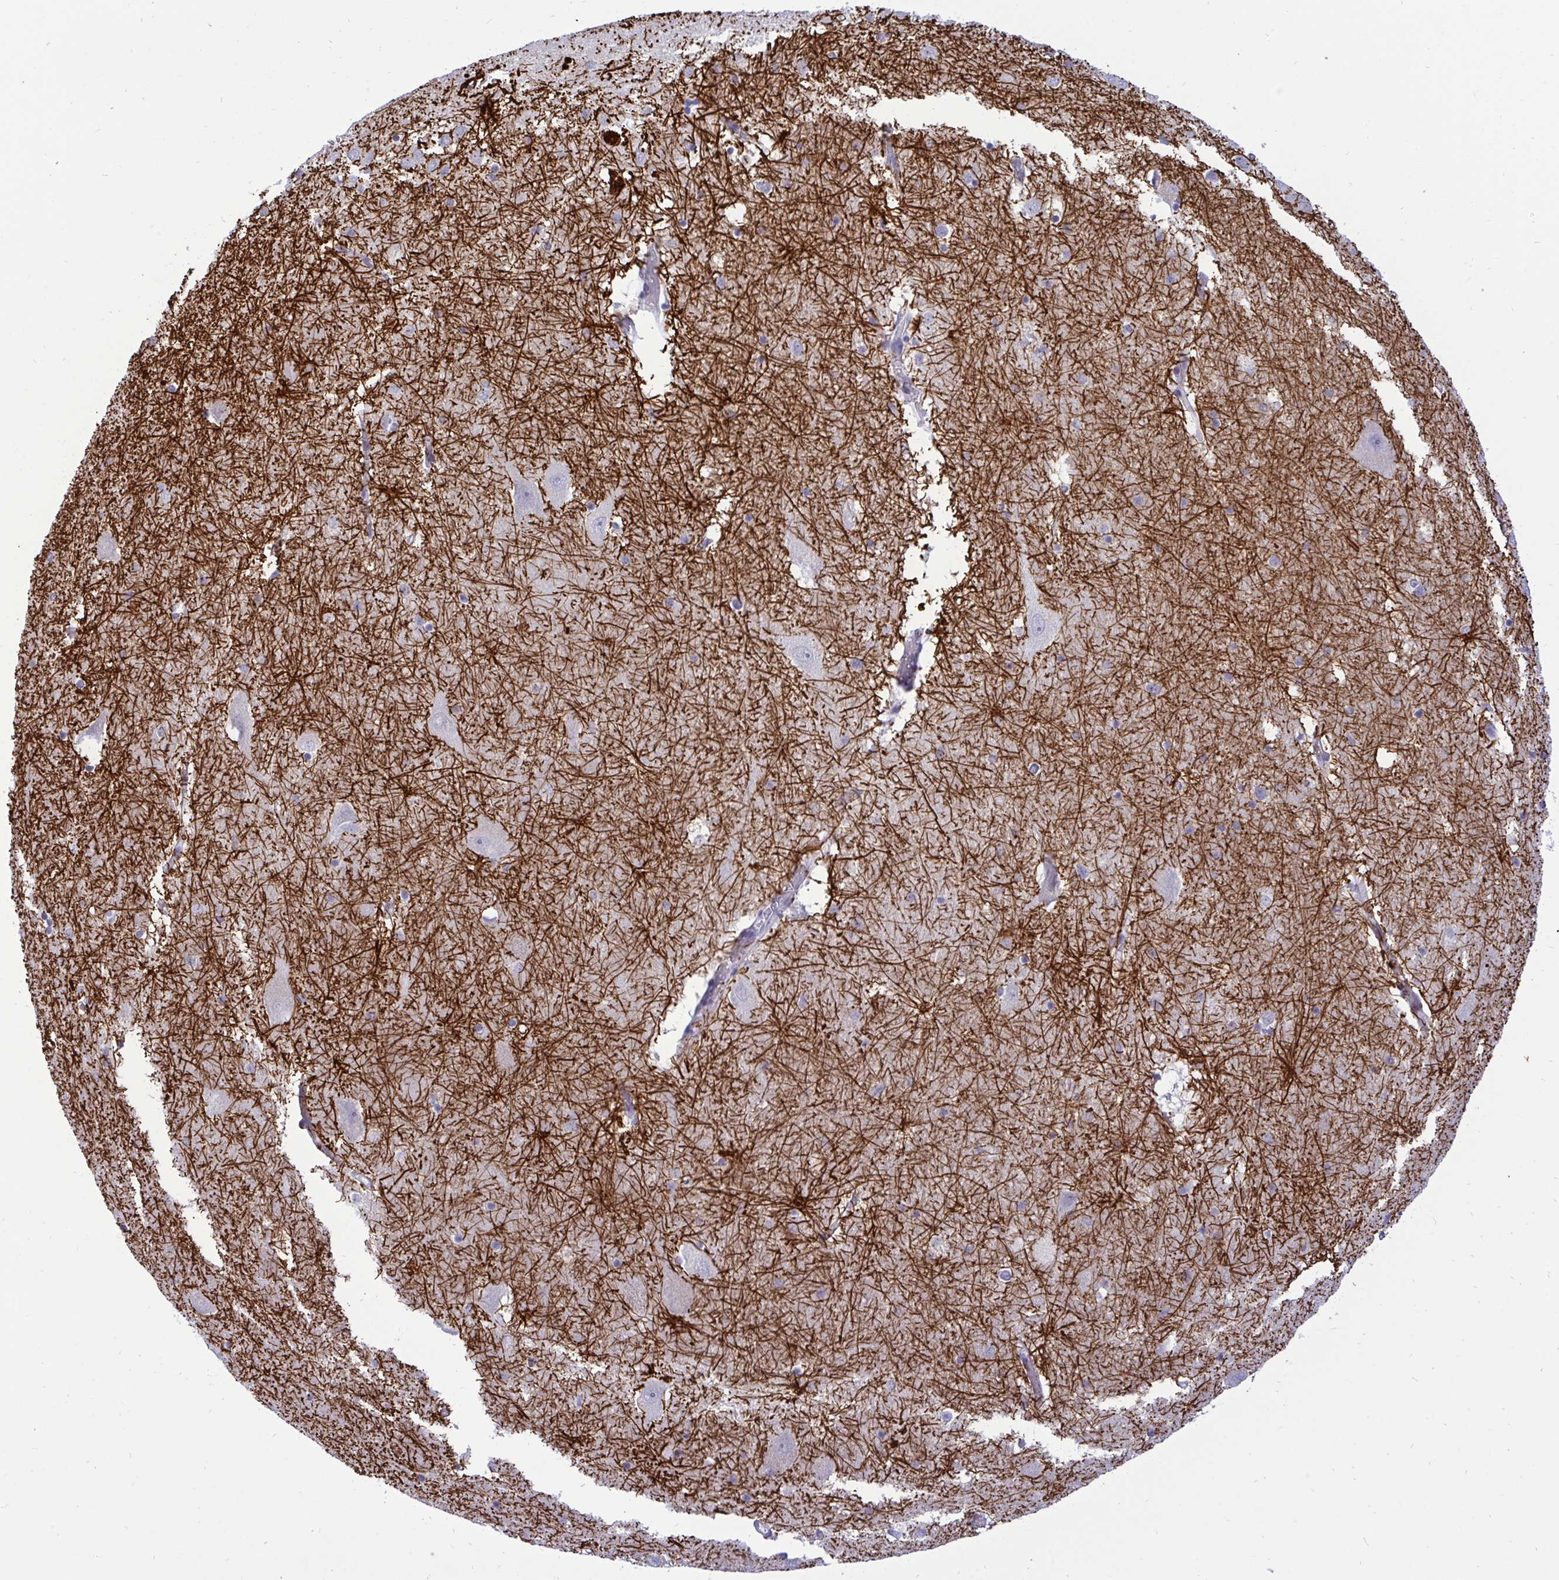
{"staining": {"intensity": "strong", "quantity": "<25%", "location": "cytoplasmic/membranous"}, "tissue": "hippocampus", "cell_type": "Glial cells", "image_type": "normal", "snomed": [{"axis": "morphology", "description": "Normal tissue, NOS"}, {"axis": "topography", "description": "Hippocampus"}], "caption": "Immunohistochemistry (IHC) (DAB (3,3'-diaminobenzidine)) staining of normal hippocampus shows strong cytoplasmic/membranous protein staining in about <25% of glial cells.", "gene": "EPOP", "patient": {"sex": "male", "age": 58}}